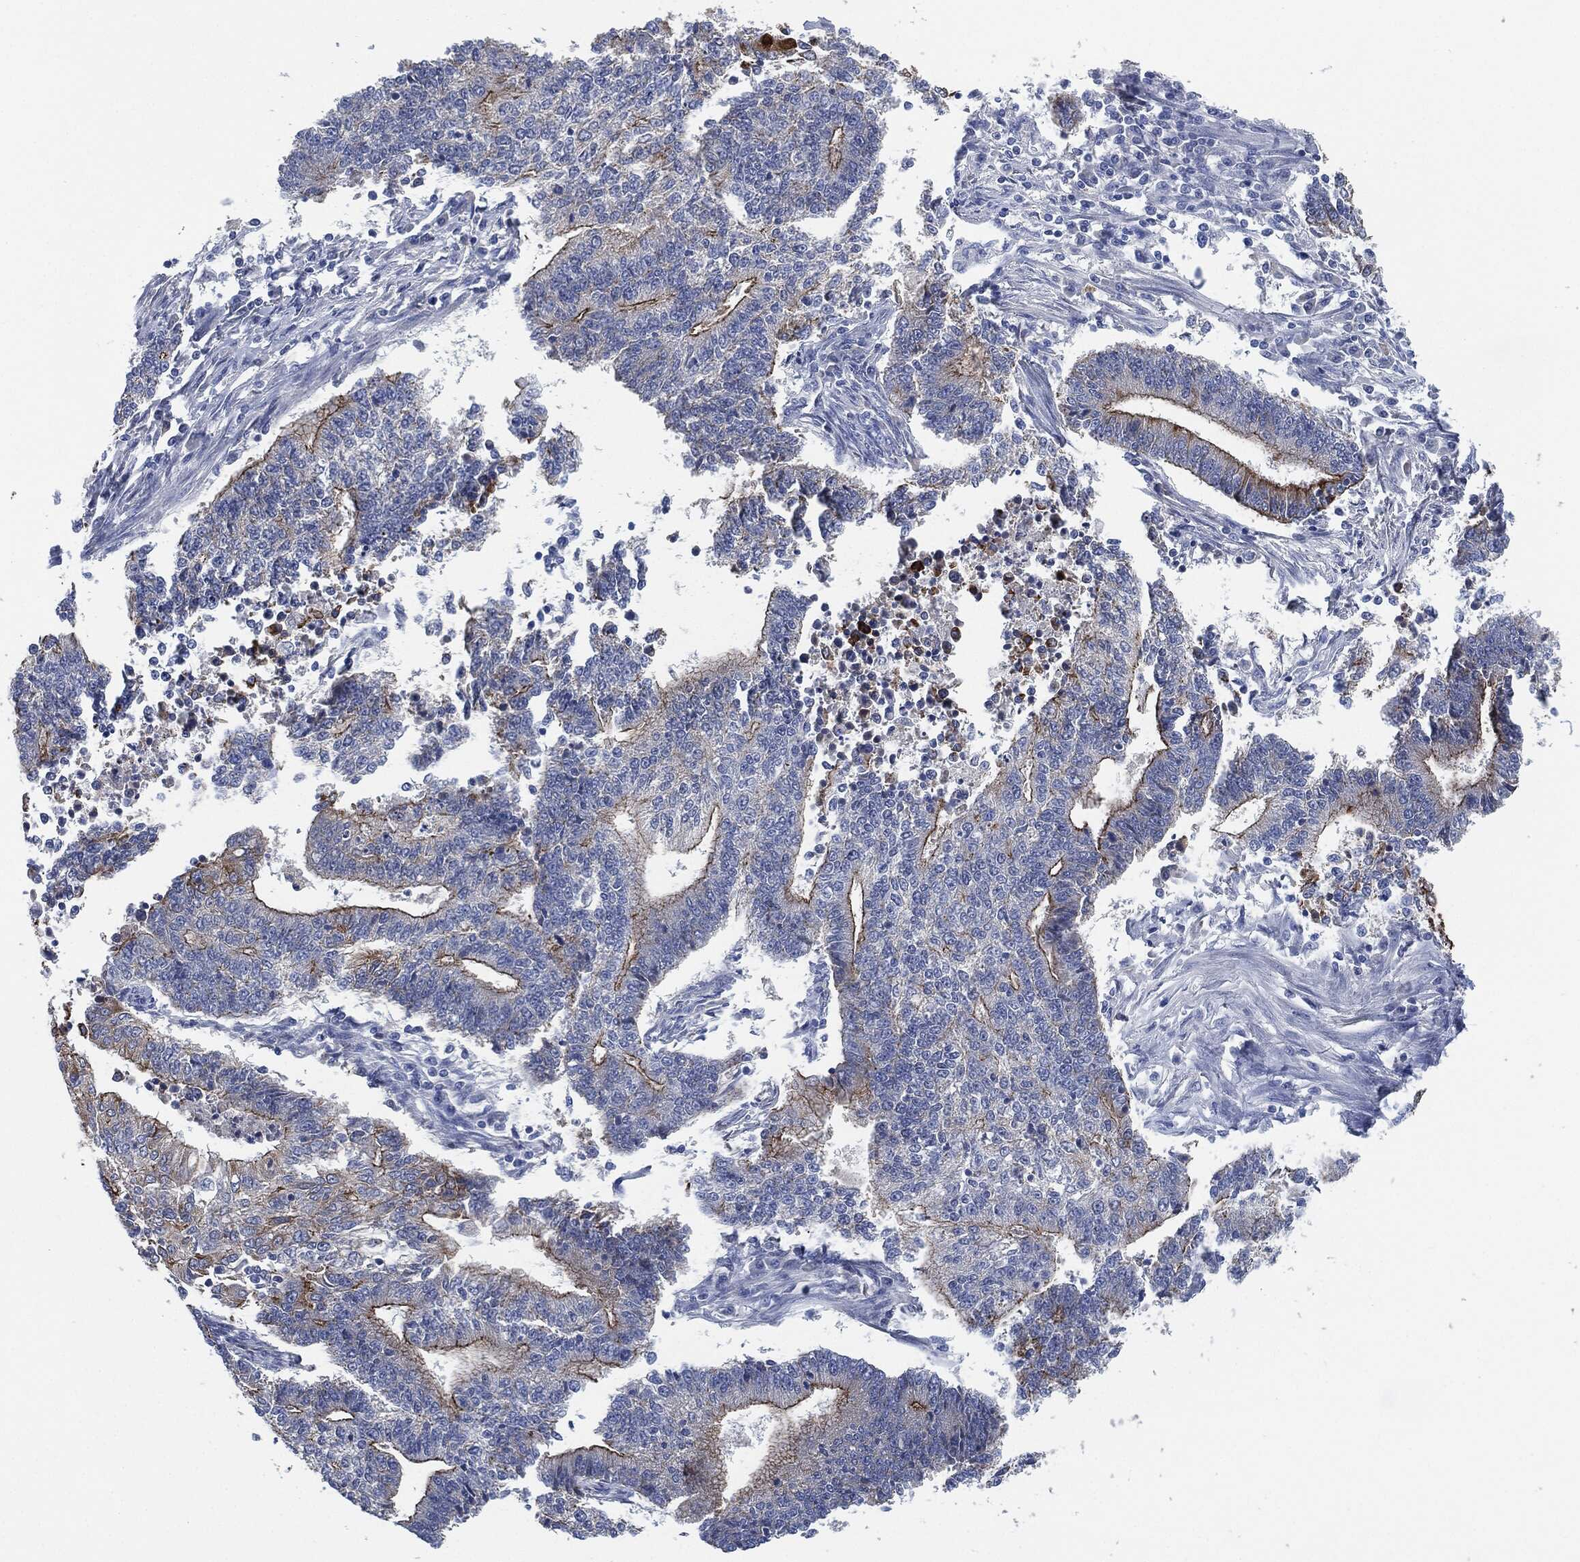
{"staining": {"intensity": "strong", "quantity": "<25%", "location": "cytoplasmic/membranous"}, "tissue": "endometrial cancer", "cell_type": "Tumor cells", "image_type": "cancer", "snomed": [{"axis": "morphology", "description": "Adenocarcinoma, NOS"}, {"axis": "topography", "description": "Uterus"}, {"axis": "topography", "description": "Endometrium"}], "caption": "This photomicrograph demonstrates endometrial cancer (adenocarcinoma) stained with immunohistochemistry (IHC) to label a protein in brown. The cytoplasmic/membranous of tumor cells show strong positivity for the protein. Nuclei are counter-stained blue.", "gene": "SHROOM2", "patient": {"sex": "female", "age": 54}}